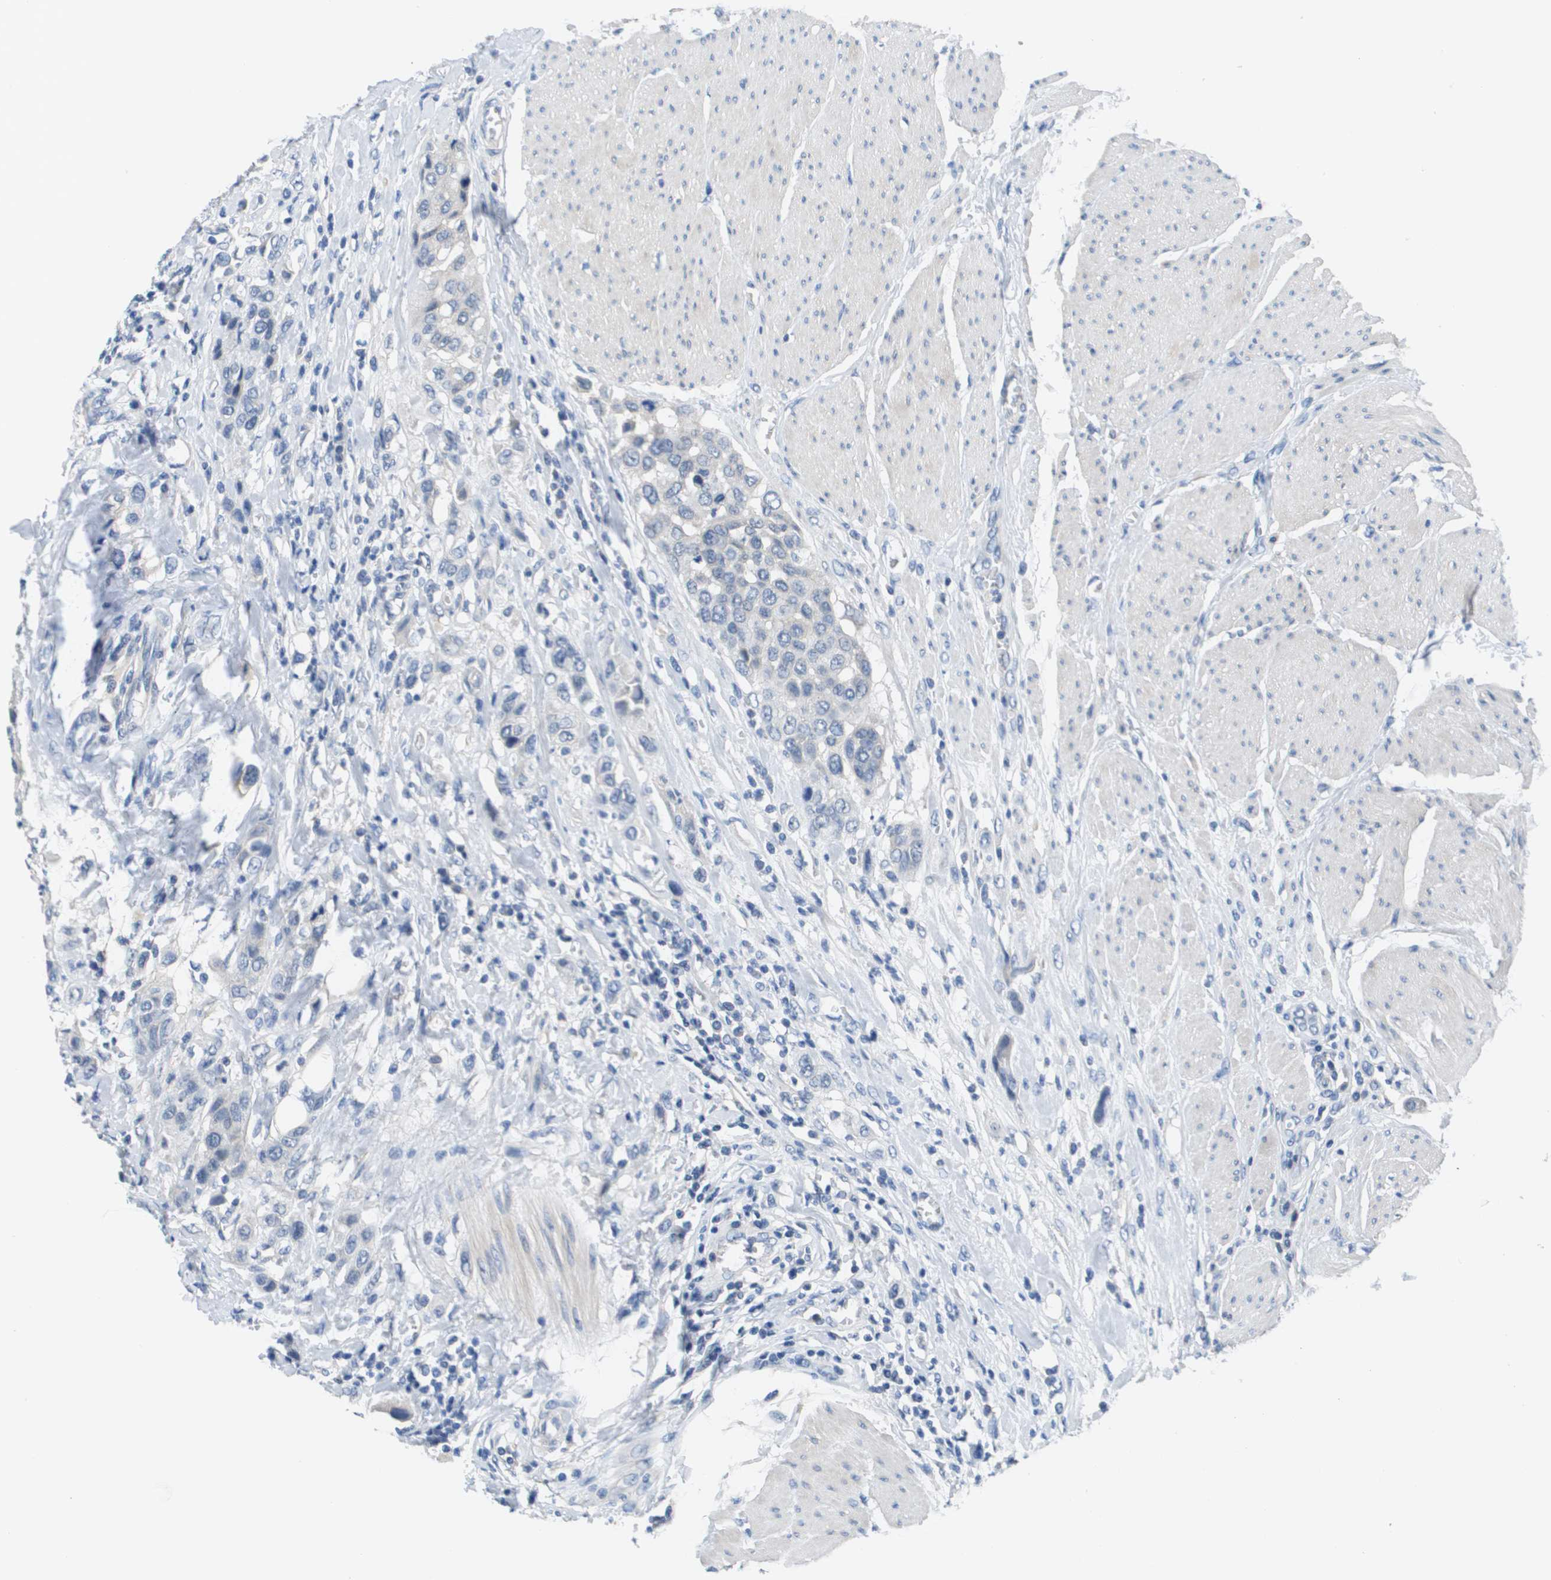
{"staining": {"intensity": "negative", "quantity": "none", "location": "none"}, "tissue": "urothelial cancer", "cell_type": "Tumor cells", "image_type": "cancer", "snomed": [{"axis": "morphology", "description": "Urothelial carcinoma, High grade"}, {"axis": "topography", "description": "Urinary bladder"}], "caption": "Tumor cells are negative for protein expression in human urothelial cancer.", "gene": "NCS1", "patient": {"sex": "male", "age": 50}}